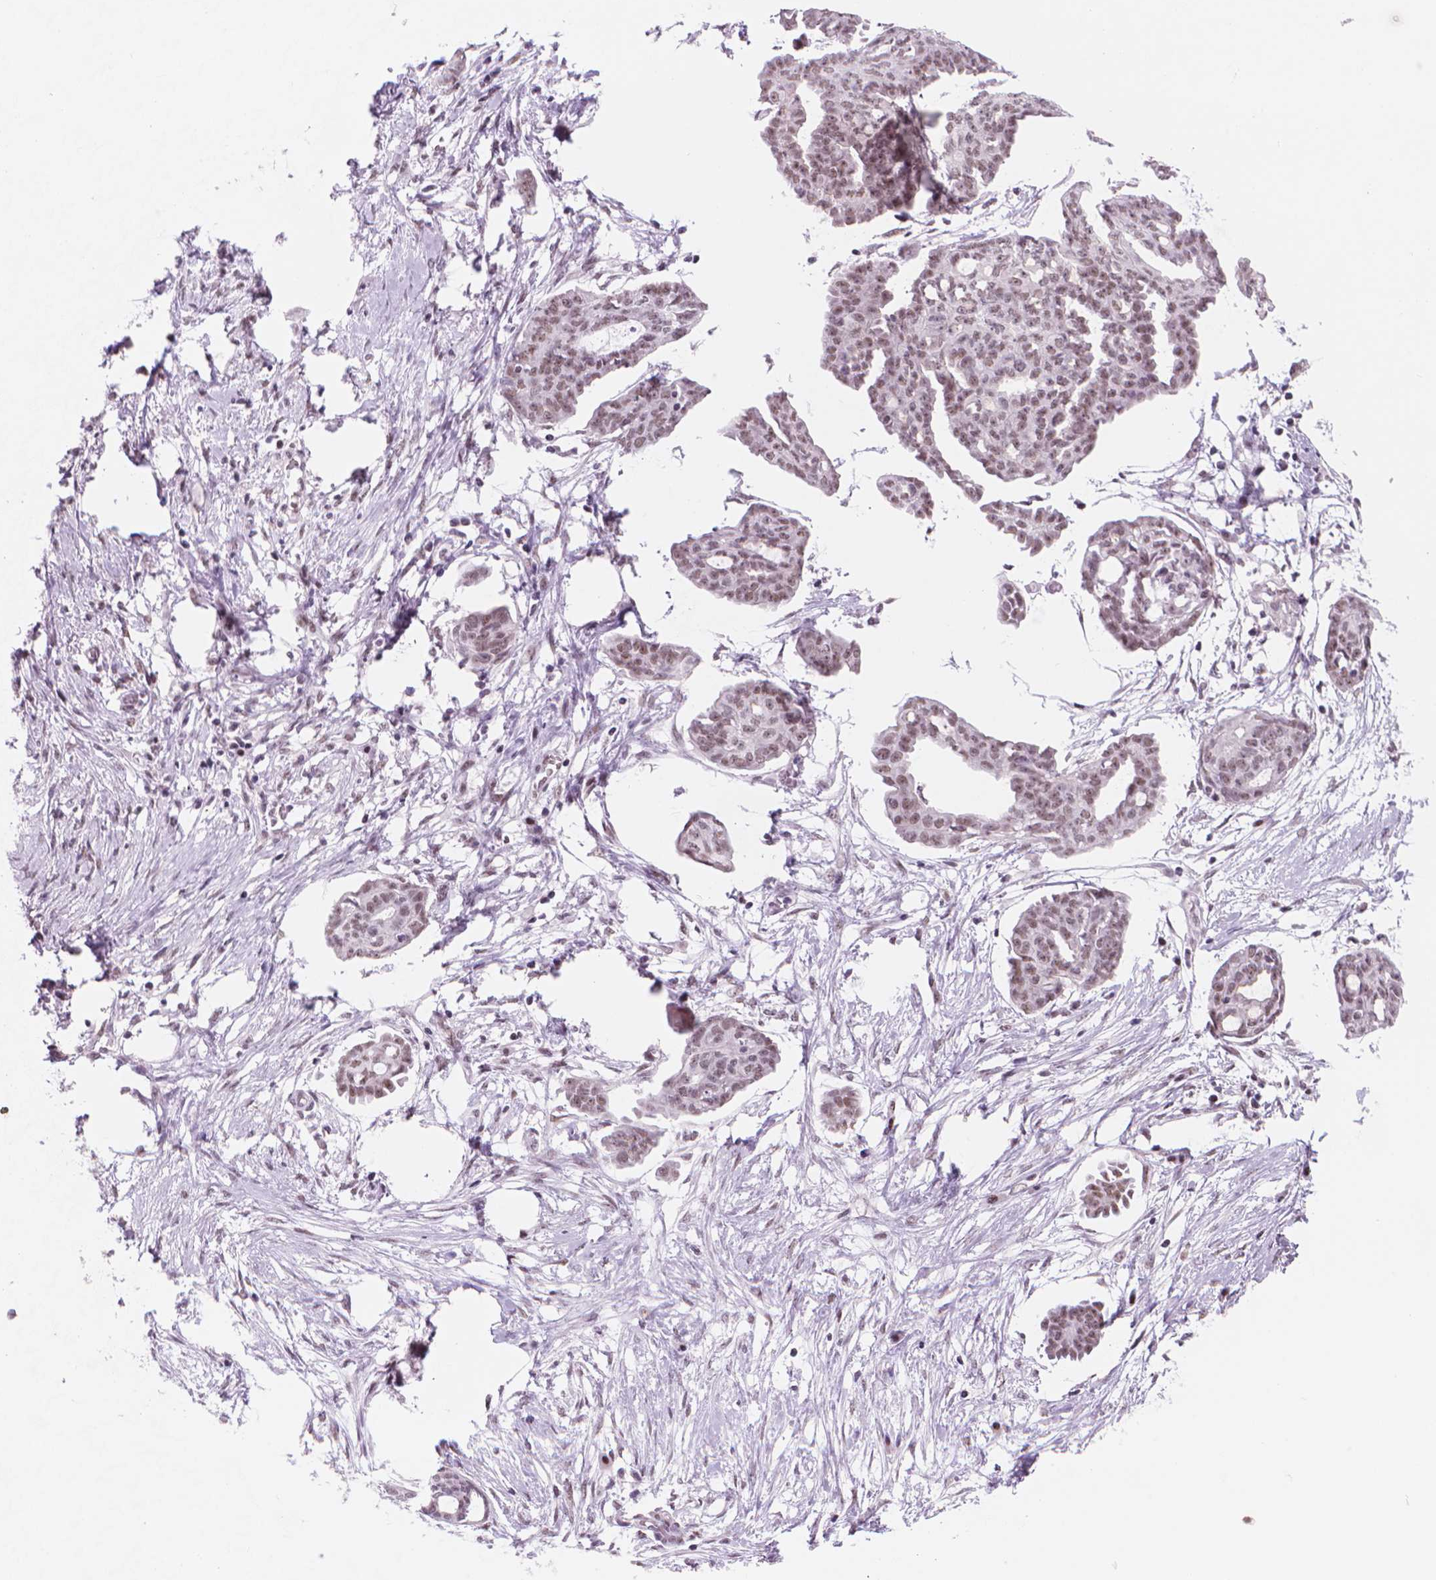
{"staining": {"intensity": "moderate", "quantity": ">75%", "location": "nuclear"}, "tissue": "ovarian cancer", "cell_type": "Tumor cells", "image_type": "cancer", "snomed": [{"axis": "morphology", "description": "Cystadenocarcinoma, serous, NOS"}, {"axis": "topography", "description": "Ovary"}], "caption": "An image of human serous cystadenocarcinoma (ovarian) stained for a protein demonstrates moderate nuclear brown staining in tumor cells.", "gene": "POLR3D", "patient": {"sex": "female", "age": 71}}